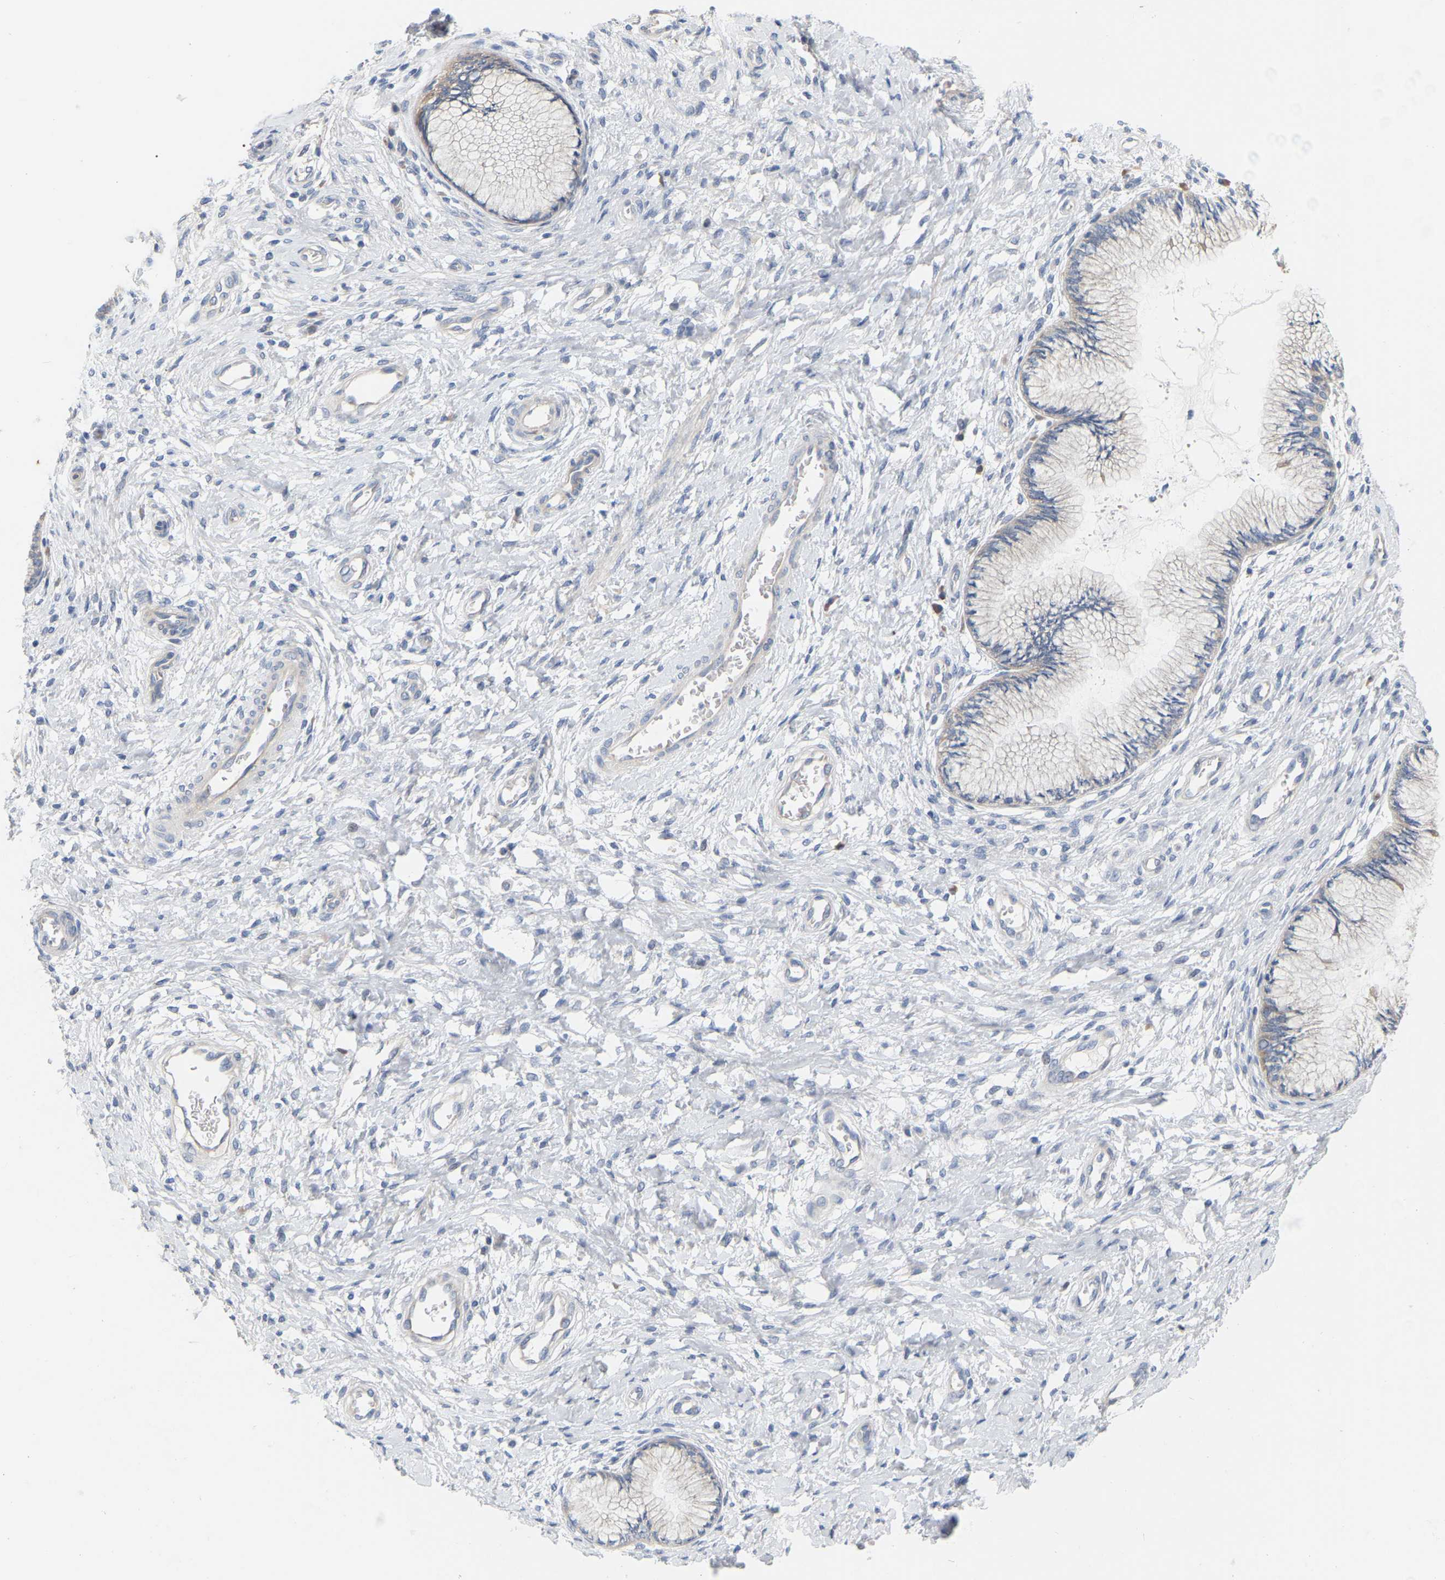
{"staining": {"intensity": "weak", "quantity": "<25%", "location": "cytoplasmic/membranous"}, "tissue": "cervix", "cell_type": "Glandular cells", "image_type": "normal", "snomed": [{"axis": "morphology", "description": "Normal tissue, NOS"}, {"axis": "topography", "description": "Cervix"}], "caption": "A histopathology image of human cervix is negative for staining in glandular cells. The staining was performed using DAB (3,3'-diaminobenzidine) to visualize the protein expression in brown, while the nuclei were stained in blue with hematoxylin (Magnification: 20x).", "gene": "MINDY4", "patient": {"sex": "female", "age": 55}}